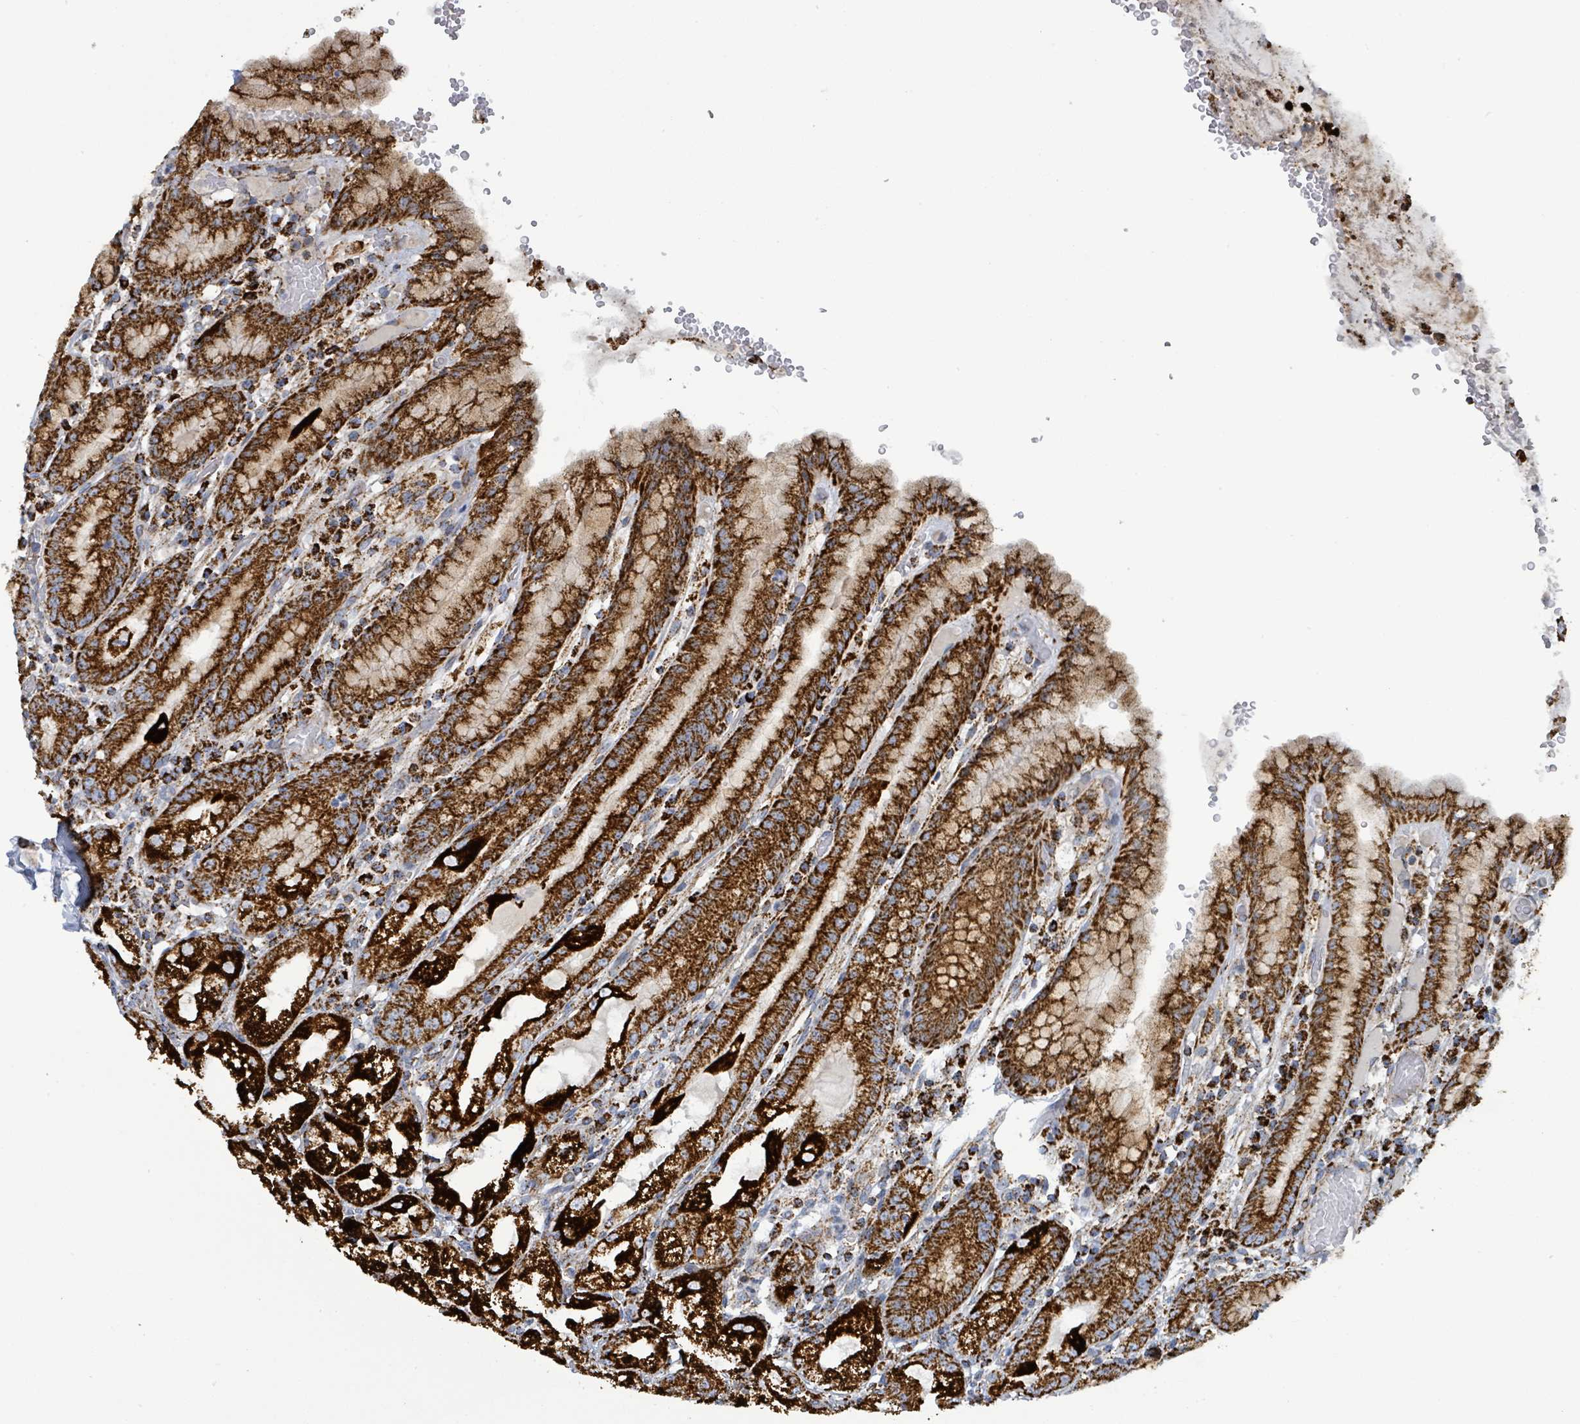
{"staining": {"intensity": "strong", "quantity": ">75%", "location": "cytoplasmic/membranous"}, "tissue": "stomach", "cell_type": "Glandular cells", "image_type": "normal", "snomed": [{"axis": "morphology", "description": "Normal tissue, NOS"}, {"axis": "topography", "description": "Stomach, upper"}], "caption": "Strong cytoplasmic/membranous protein expression is present in approximately >75% of glandular cells in stomach. The staining was performed using DAB (3,3'-diaminobenzidine), with brown indicating positive protein expression. Nuclei are stained blue with hematoxylin.", "gene": "SUCLG2", "patient": {"sex": "male", "age": 52}}